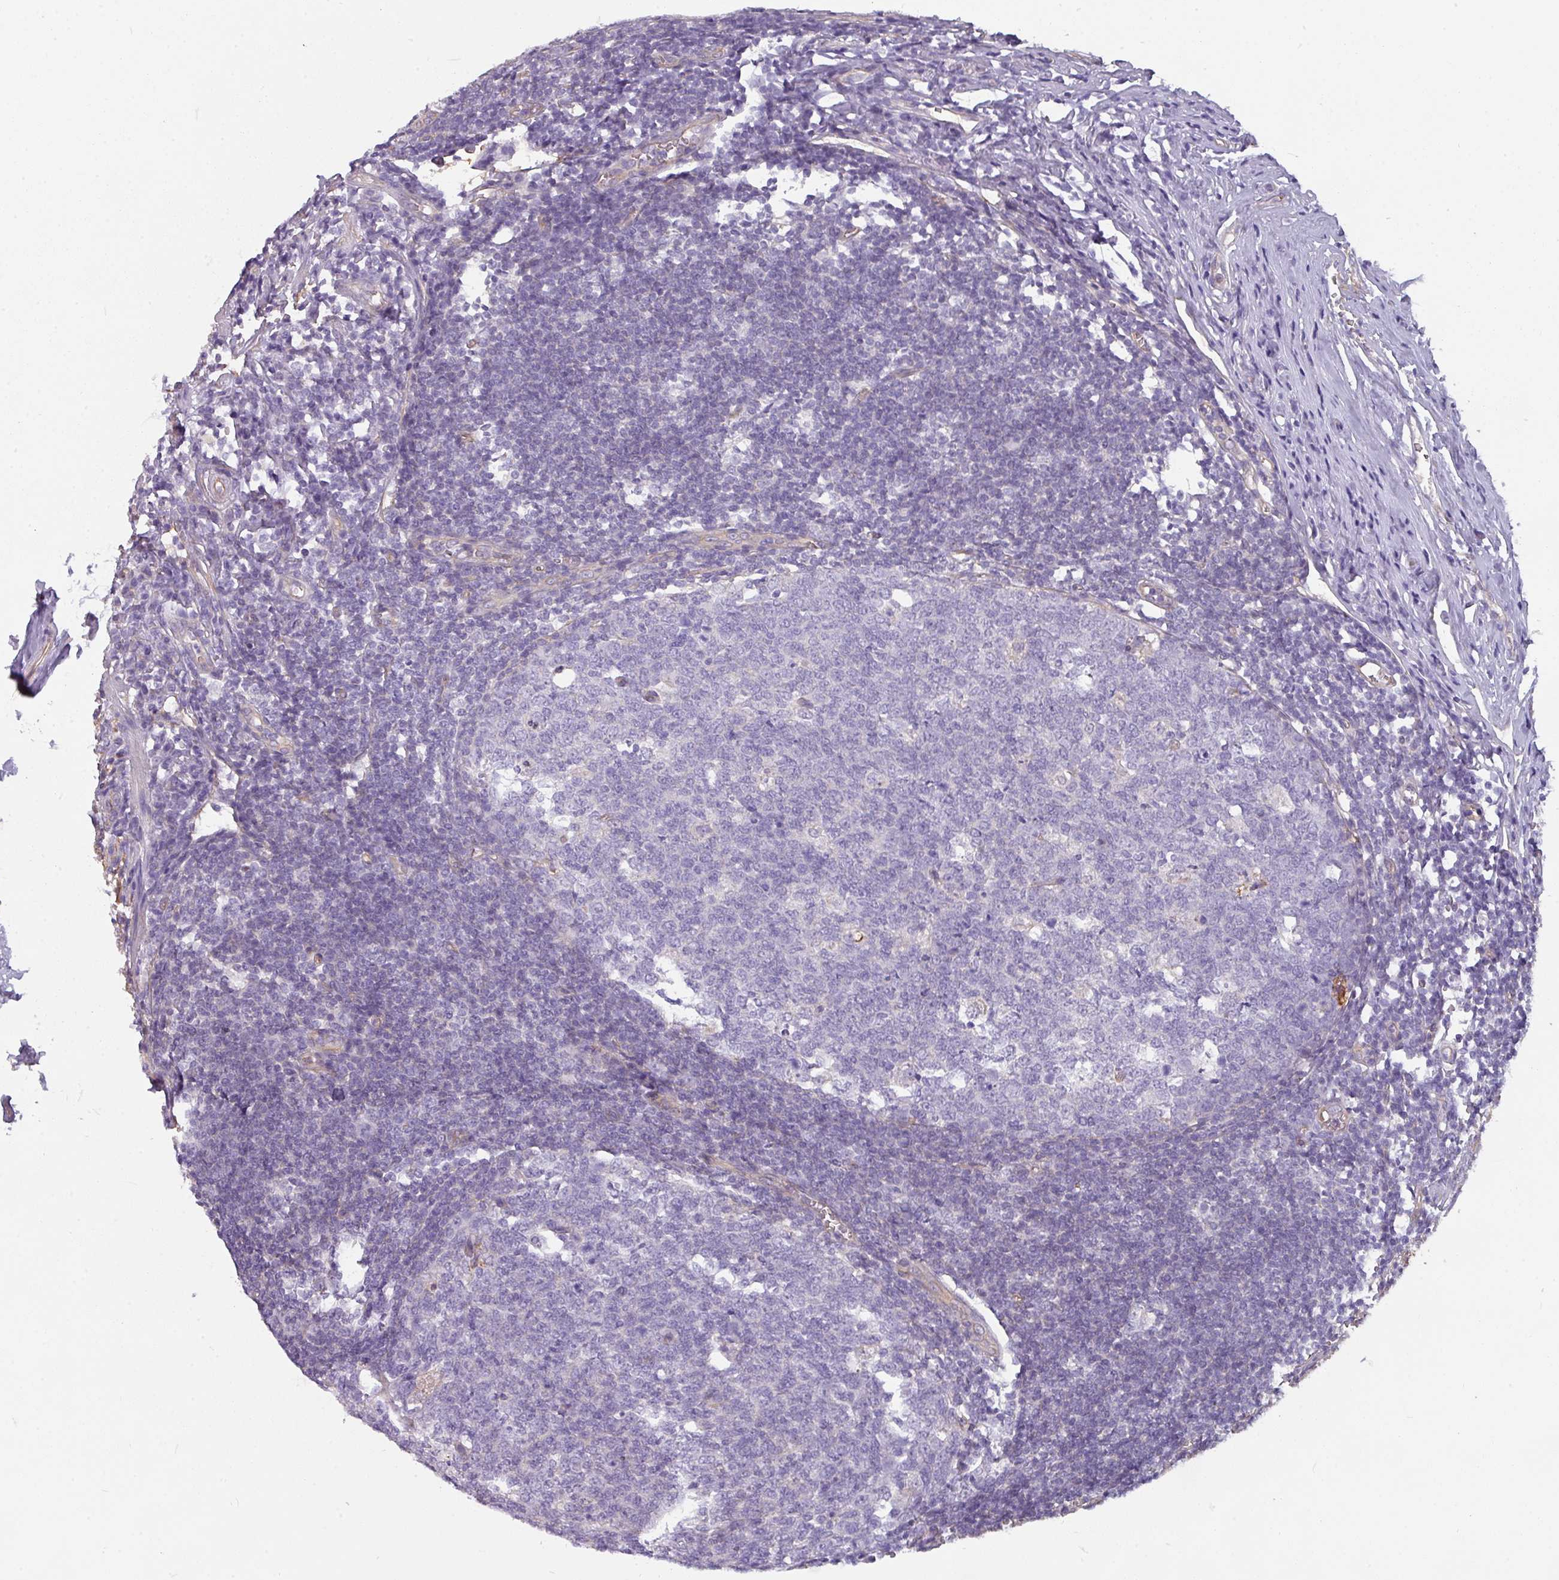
{"staining": {"intensity": "moderate", "quantity": ">75%", "location": "cytoplasmic/membranous"}, "tissue": "appendix", "cell_type": "Glandular cells", "image_type": "normal", "snomed": [{"axis": "morphology", "description": "Normal tissue, NOS"}, {"axis": "topography", "description": "Appendix"}], "caption": "Normal appendix displays moderate cytoplasmic/membranous staining in approximately >75% of glandular cells, visualized by immunohistochemistry. (Brightfield microscopy of DAB IHC at high magnification).", "gene": "BUD23", "patient": {"sex": "male", "age": 56}}